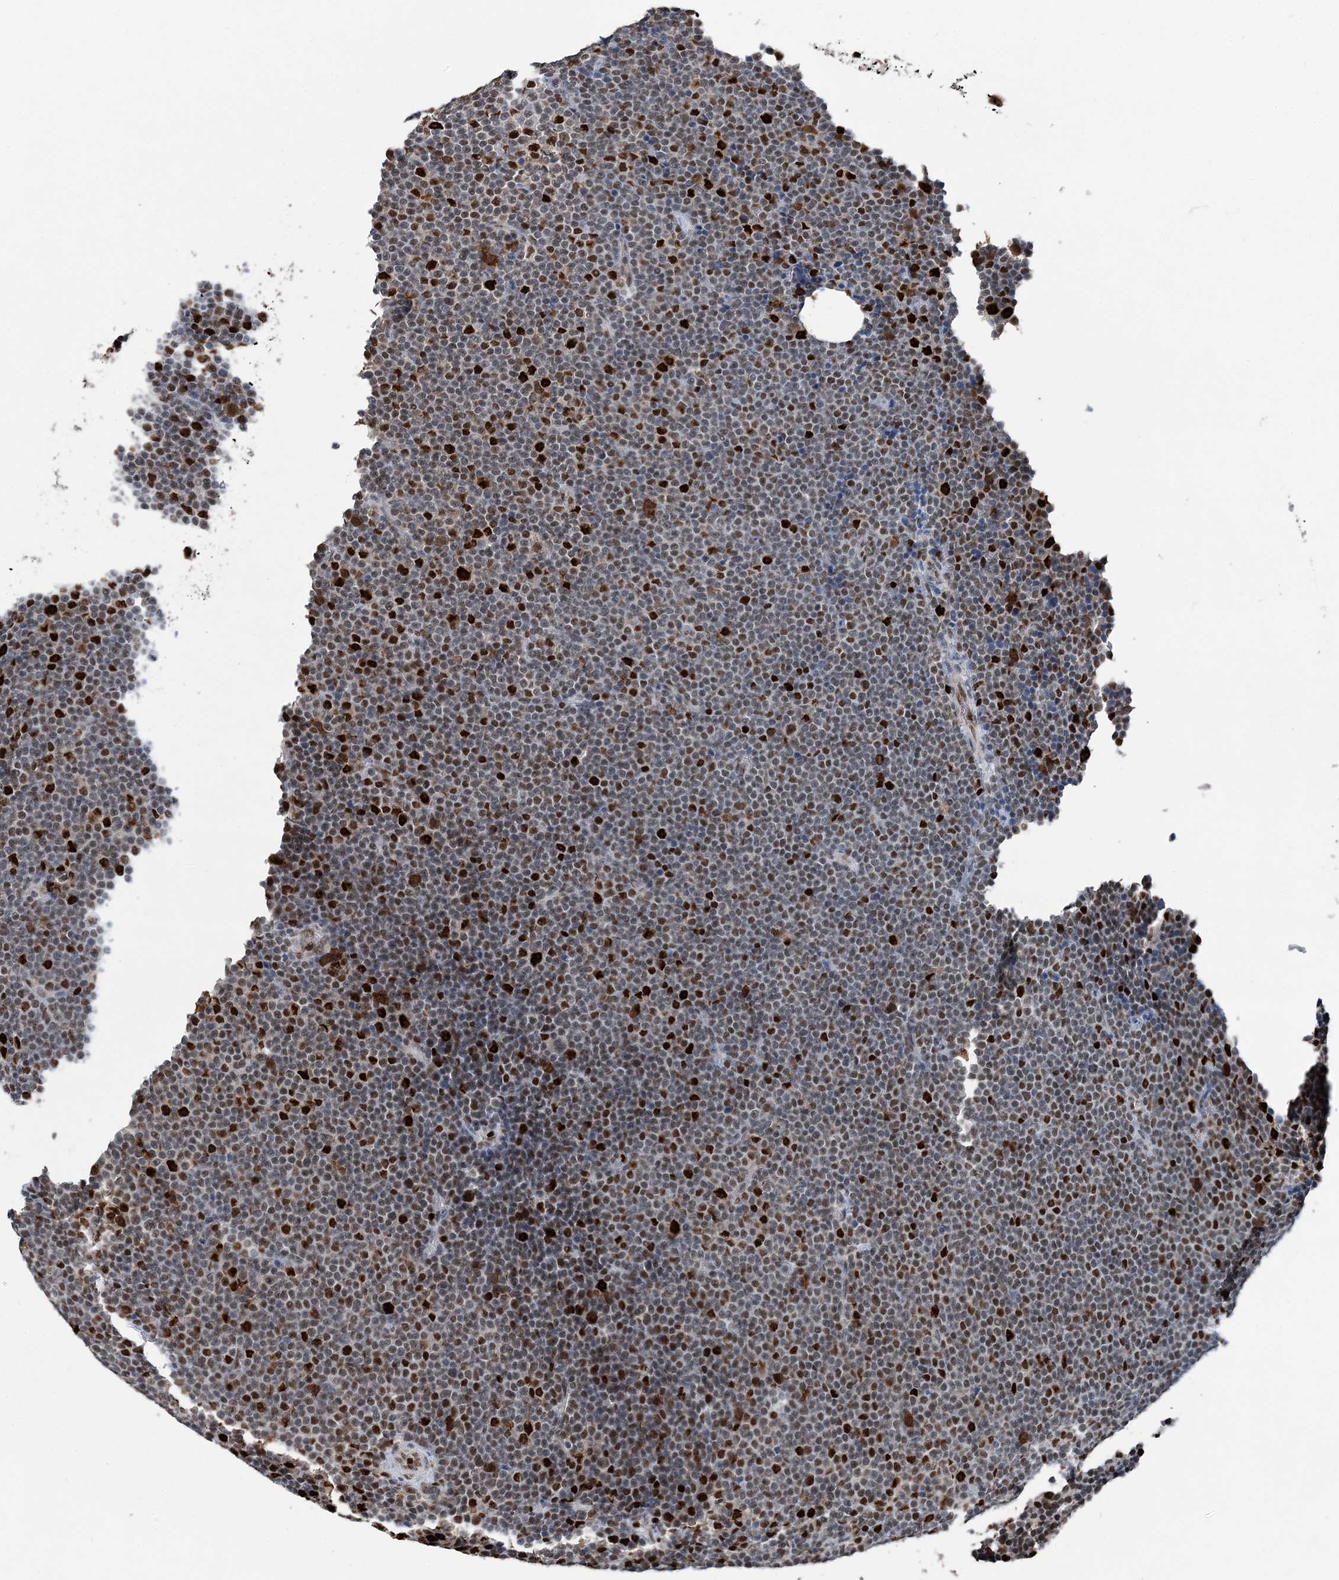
{"staining": {"intensity": "strong", "quantity": "<25%", "location": "nuclear"}, "tissue": "lymphoma", "cell_type": "Tumor cells", "image_type": "cancer", "snomed": [{"axis": "morphology", "description": "Malignant lymphoma, non-Hodgkin's type, Low grade"}, {"axis": "topography", "description": "Lymph node"}], "caption": "Low-grade malignant lymphoma, non-Hodgkin's type tissue reveals strong nuclear staining in approximately <25% of tumor cells, visualized by immunohistochemistry.", "gene": "HAT1", "patient": {"sex": "female", "age": 67}}